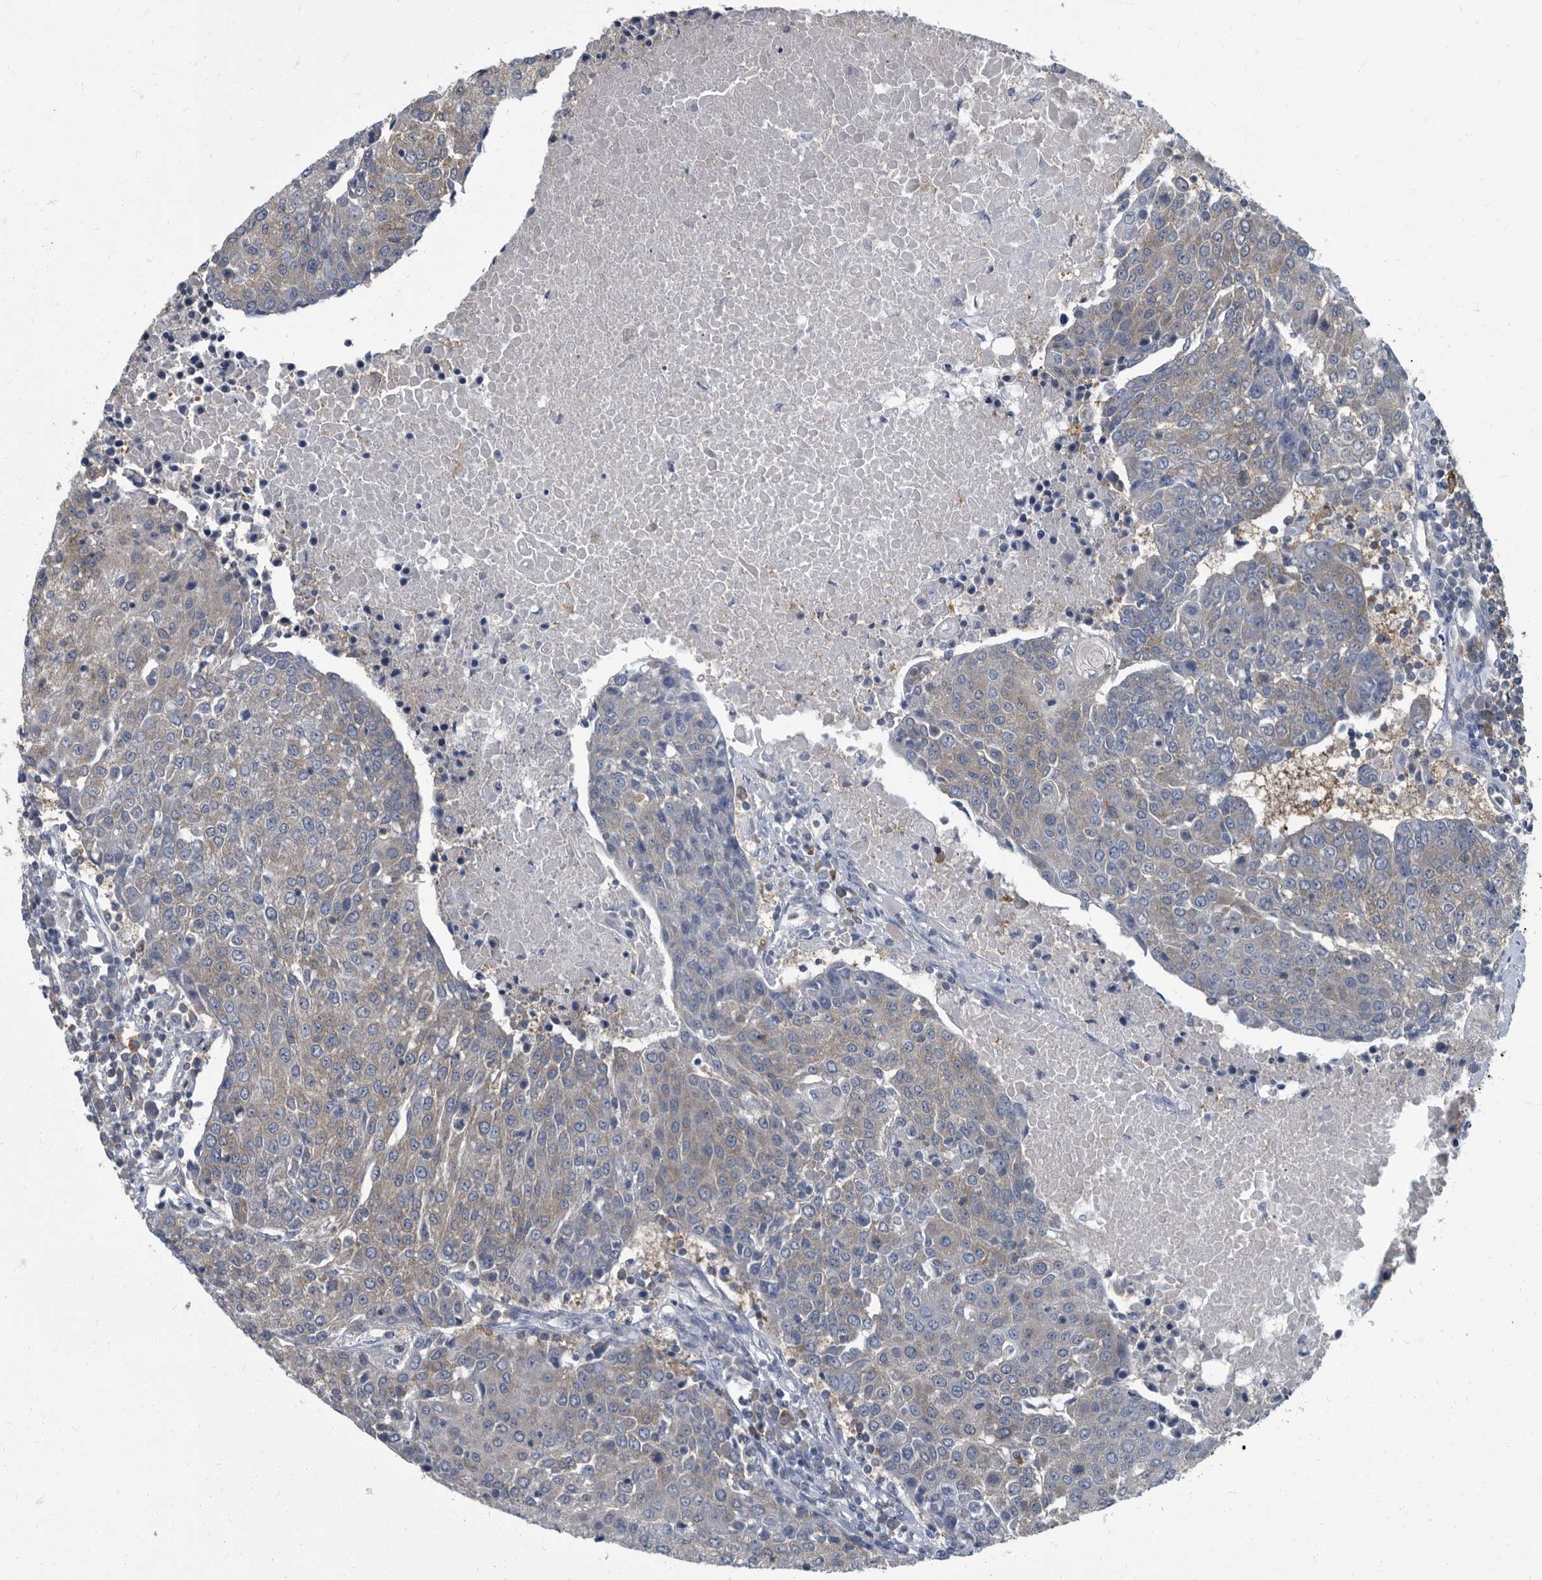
{"staining": {"intensity": "weak", "quantity": "<25%", "location": "cytoplasmic/membranous"}, "tissue": "urothelial cancer", "cell_type": "Tumor cells", "image_type": "cancer", "snomed": [{"axis": "morphology", "description": "Urothelial carcinoma, High grade"}, {"axis": "topography", "description": "Urinary bladder"}], "caption": "This is a histopathology image of immunohistochemistry staining of urothelial cancer, which shows no positivity in tumor cells.", "gene": "CDV3", "patient": {"sex": "female", "age": 85}}